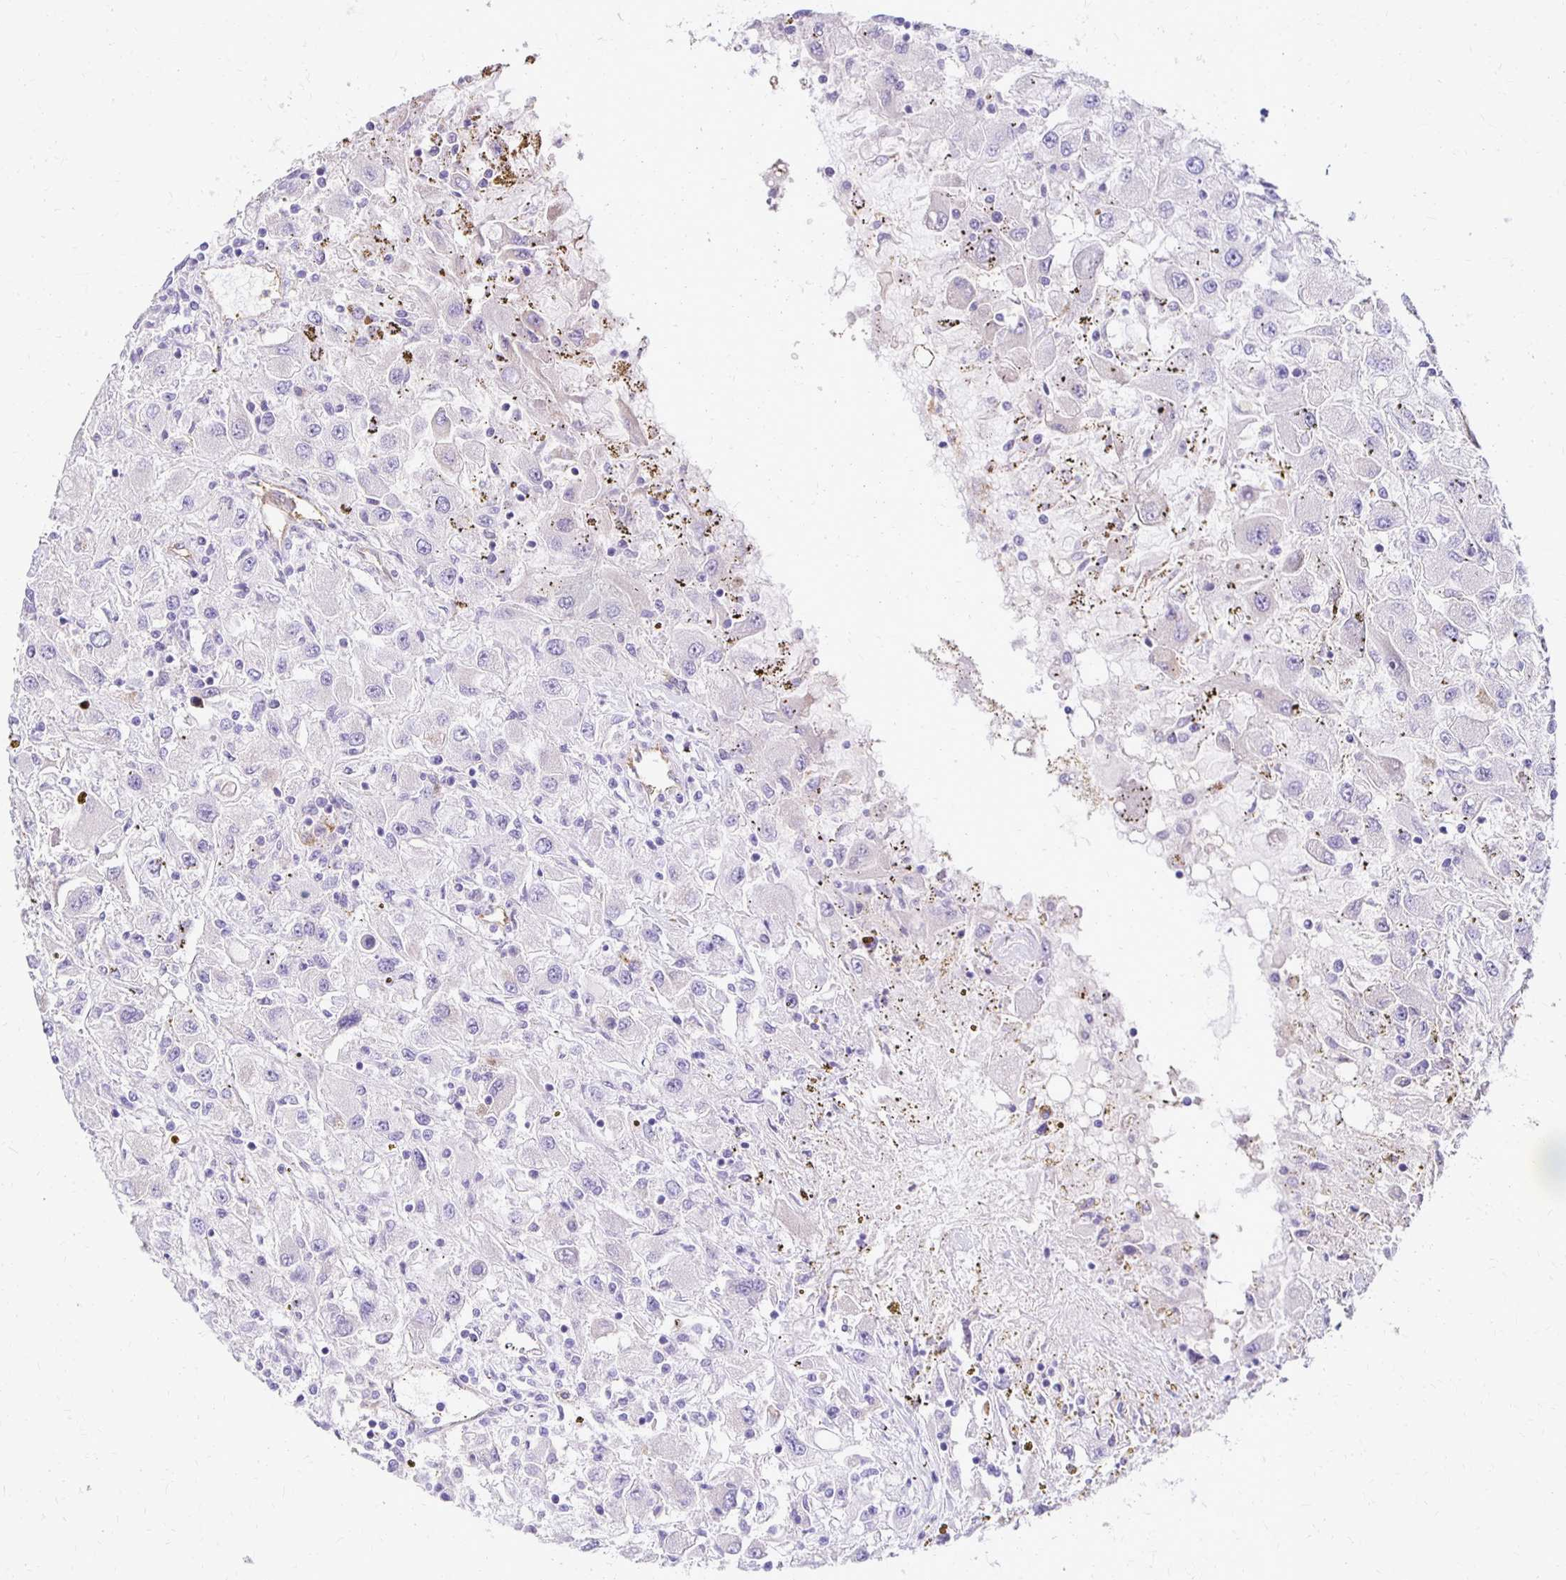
{"staining": {"intensity": "negative", "quantity": "none", "location": "none"}, "tissue": "renal cancer", "cell_type": "Tumor cells", "image_type": "cancer", "snomed": [{"axis": "morphology", "description": "Adenocarcinoma, NOS"}, {"axis": "topography", "description": "Kidney"}], "caption": "Immunohistochemistry (IHC) photomicrograph of renal cancer stained for a protein (brown), which shows no expression in tumor cells.", "gene": "TTYH1", "patient": {"sex": "female", "age": 67}}